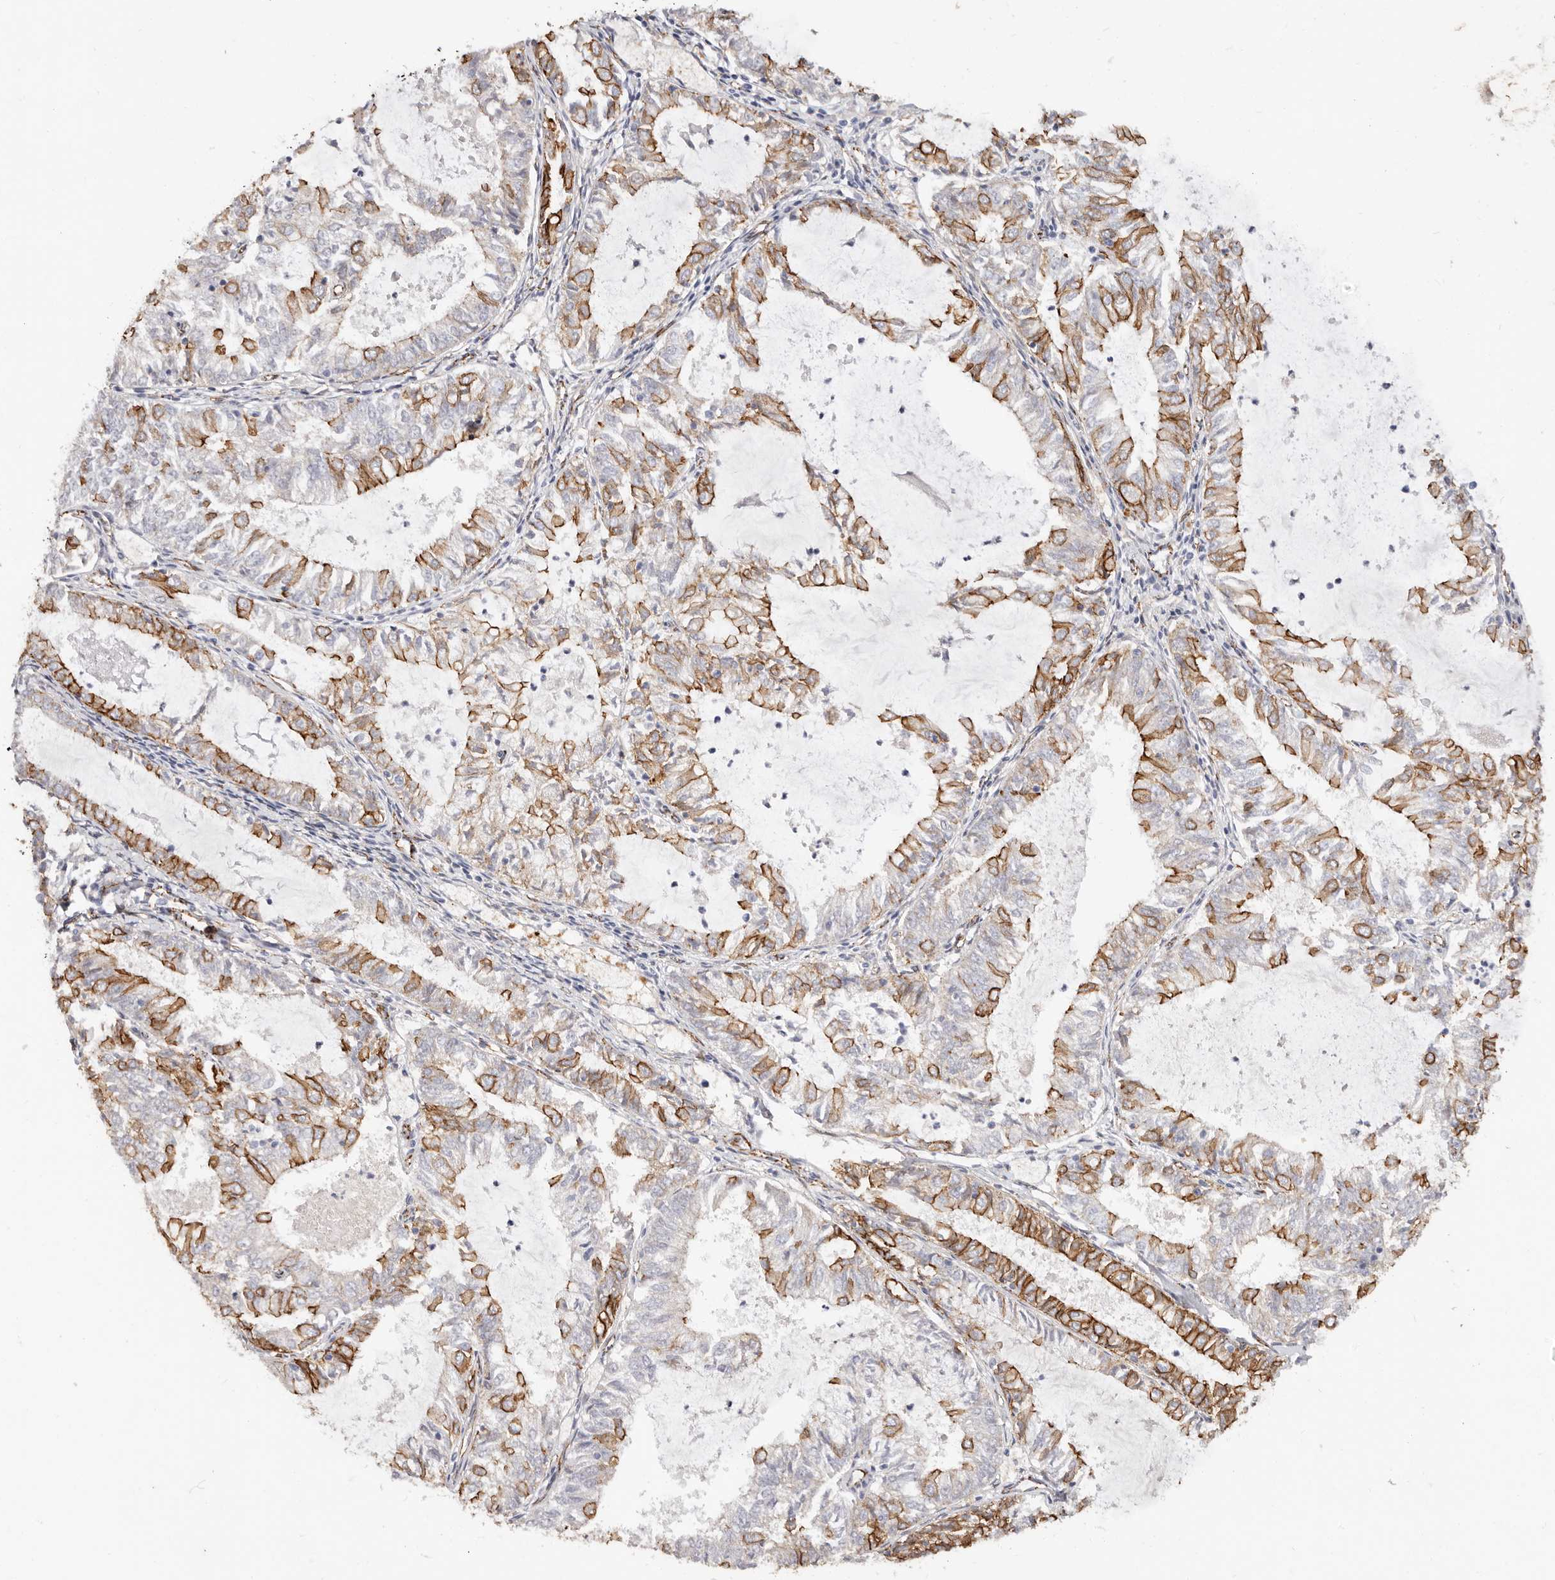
{"staining": {"intensity": "strong", "quantity": "25%-75%", "location": "cytoplasmic/membranous"}, "tissue": "endometrial cancer", "cell_type": "Tumor cells", "image_type": "cancer", "snomed": [{"axis": "morphology", "description": "Adenocarcinoma, NOS"}, {"axis": "topography", "description": "Endometrium"}], "caption": "Human endometrial cancer stained for a protein (brown) displays strong cytoplasmic/membranous positive positivity in about 25%-75% of tumor cells.", "gene": "CTNNB1", "patient": {"sex": "female", "age": 57}}